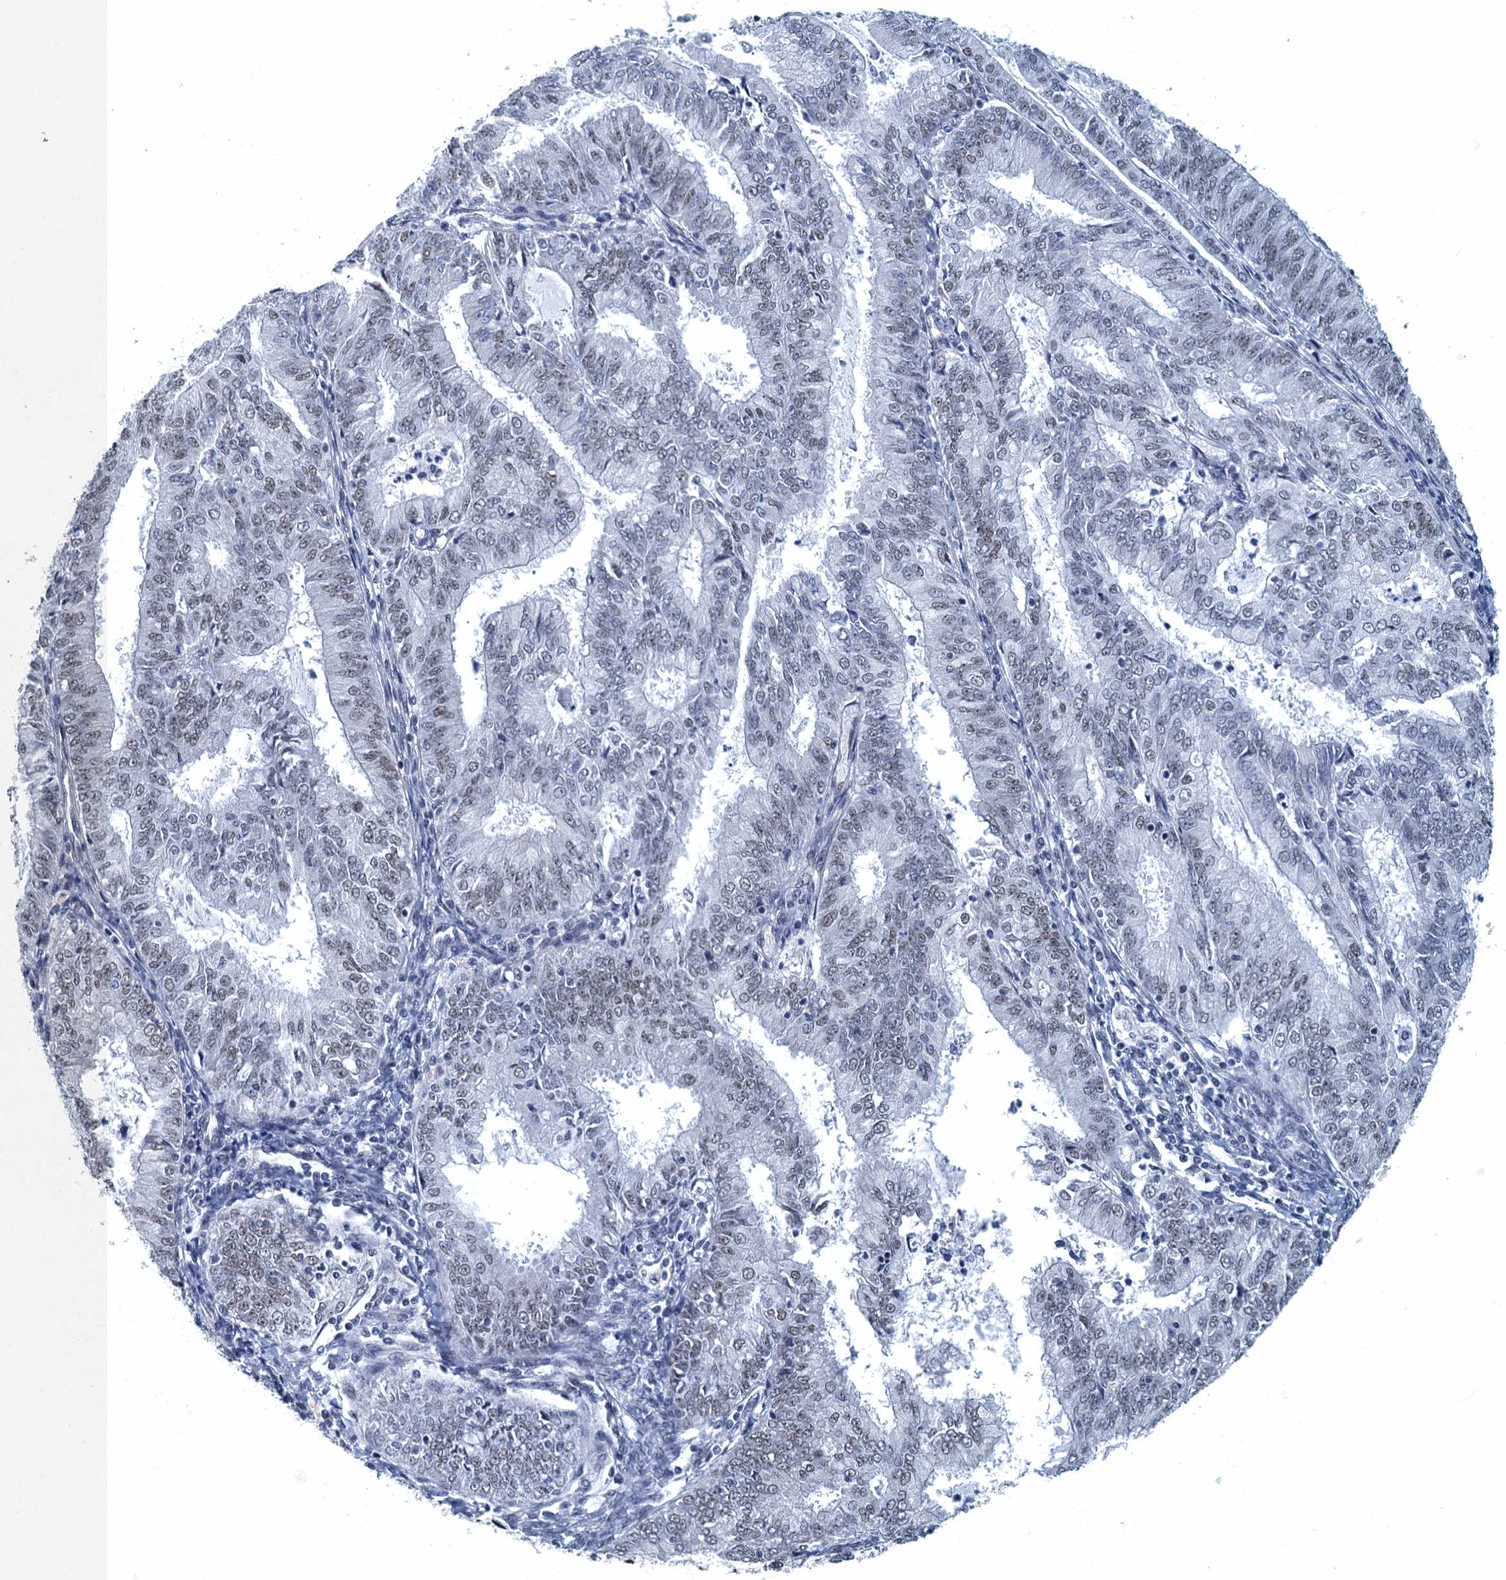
{"staining": {"intensity": "weak", "quantity": "25%-75%", "location": "nuclear"}, "tissue": "endometrial cancer", "cell_type": "Tumor cells", "image_type": "cancer", "snomed": [{"axis": "morphology", "description": "Adenocarcinoma, NOS"}, {"axis": "topography", "description": "Endometrium"}], "caption": "IHC of human adenocarcinoma (endometrial) demonstrates low levels of weak nuclear expression in about 25%-75% of tumor cells. (DAB (3,3'-diaminobenzidine) IHC, brown staining for protein, blue staining for nuclei).", "gene": "GADL1", "patient": {"sex": "female", "age": 57}}